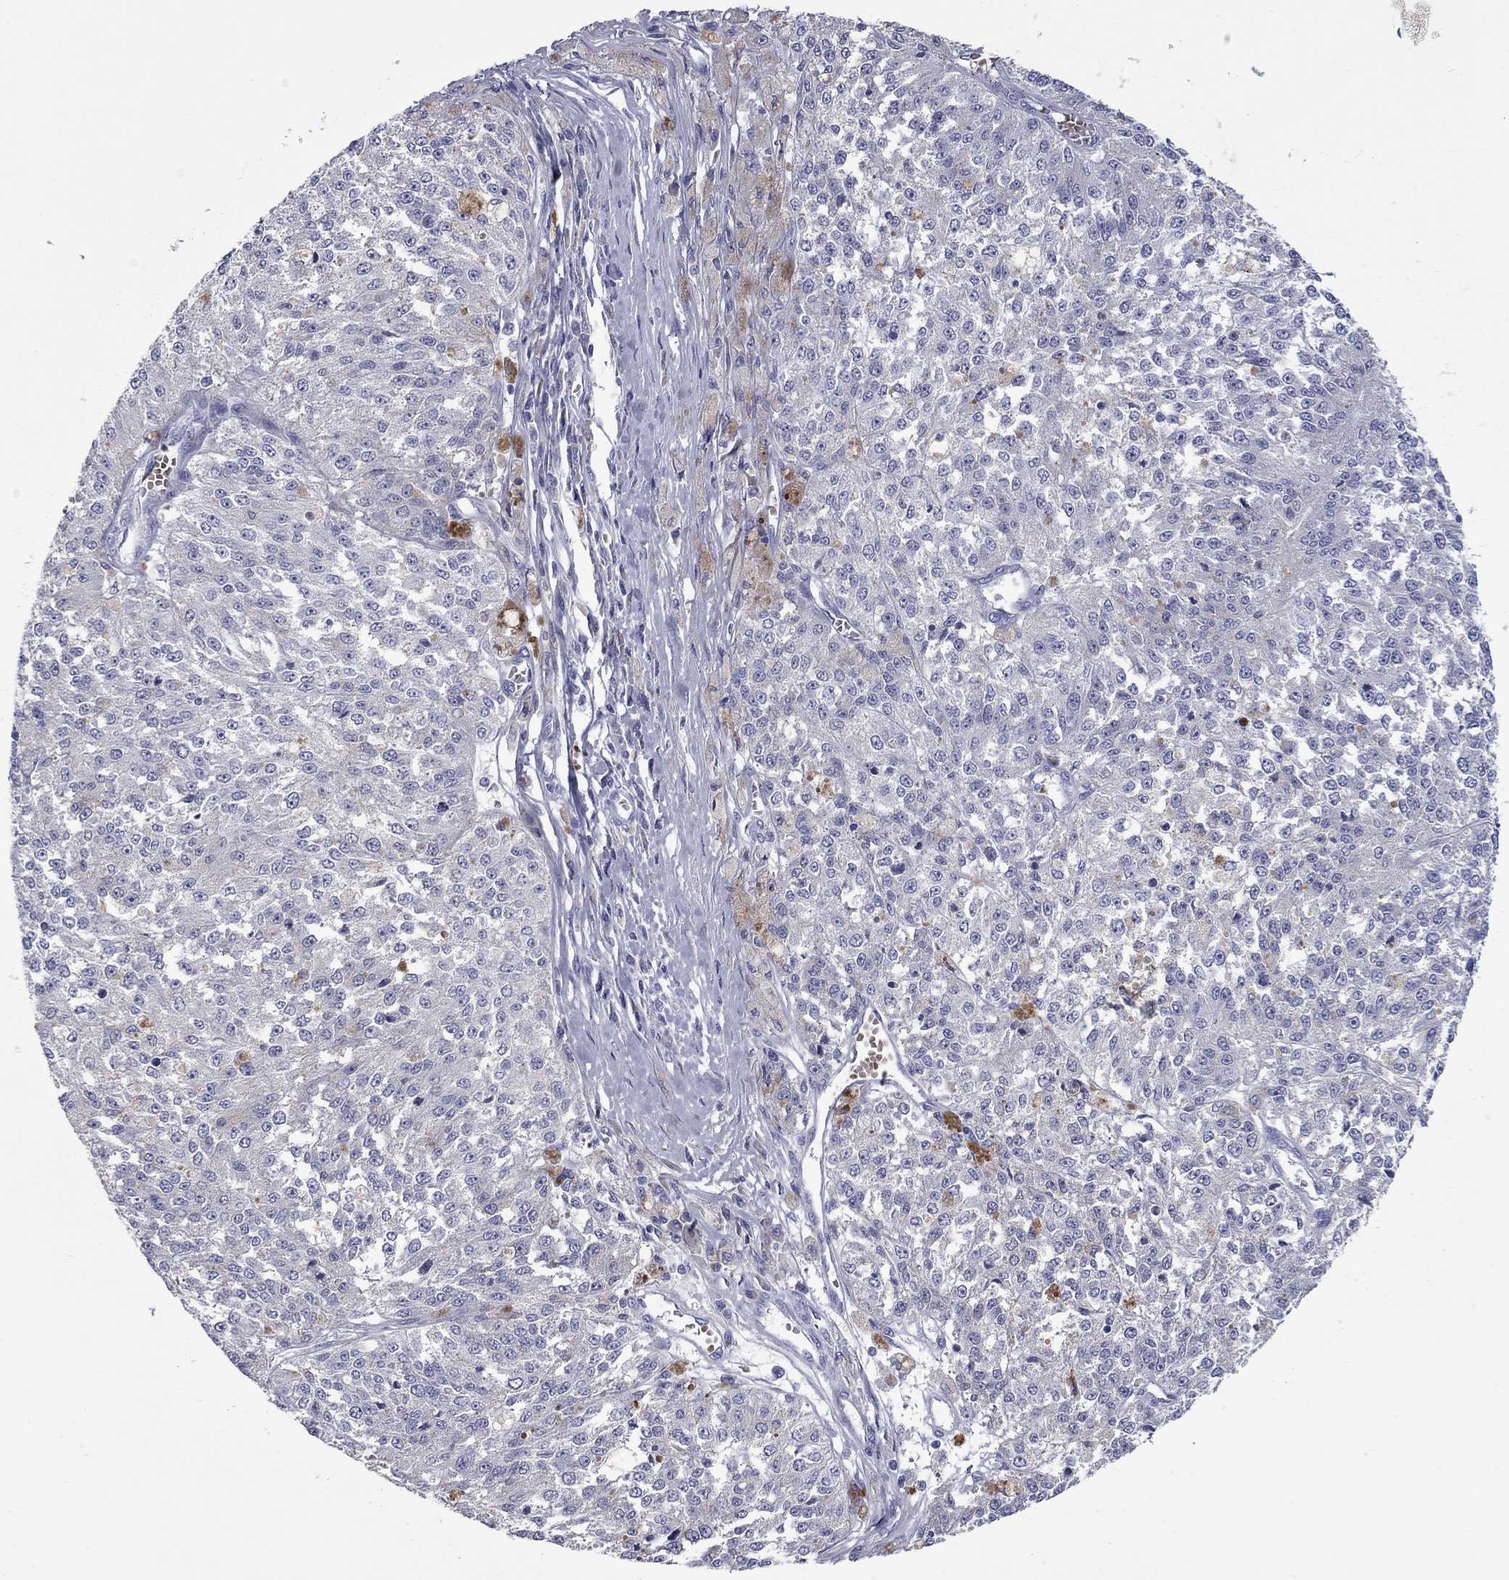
{"staining": {"intensity": "negative", "quantity": "none", "location": "none"}, "tissue": "melanoma", "cell_type": "Tumor cells", "image_type": "cancer", "snomed": [{"axis": "morphology", "description": "Malignant melanoma, Metastatic site"}, {"axis": "topography", "description": "Lymph node"}], "caption": "Photomicrograph shows no protein positivity in tumor cells of melanoma tissue.", "gene": "UNC119B", "patient": {"sex": "female", "age": 64}}